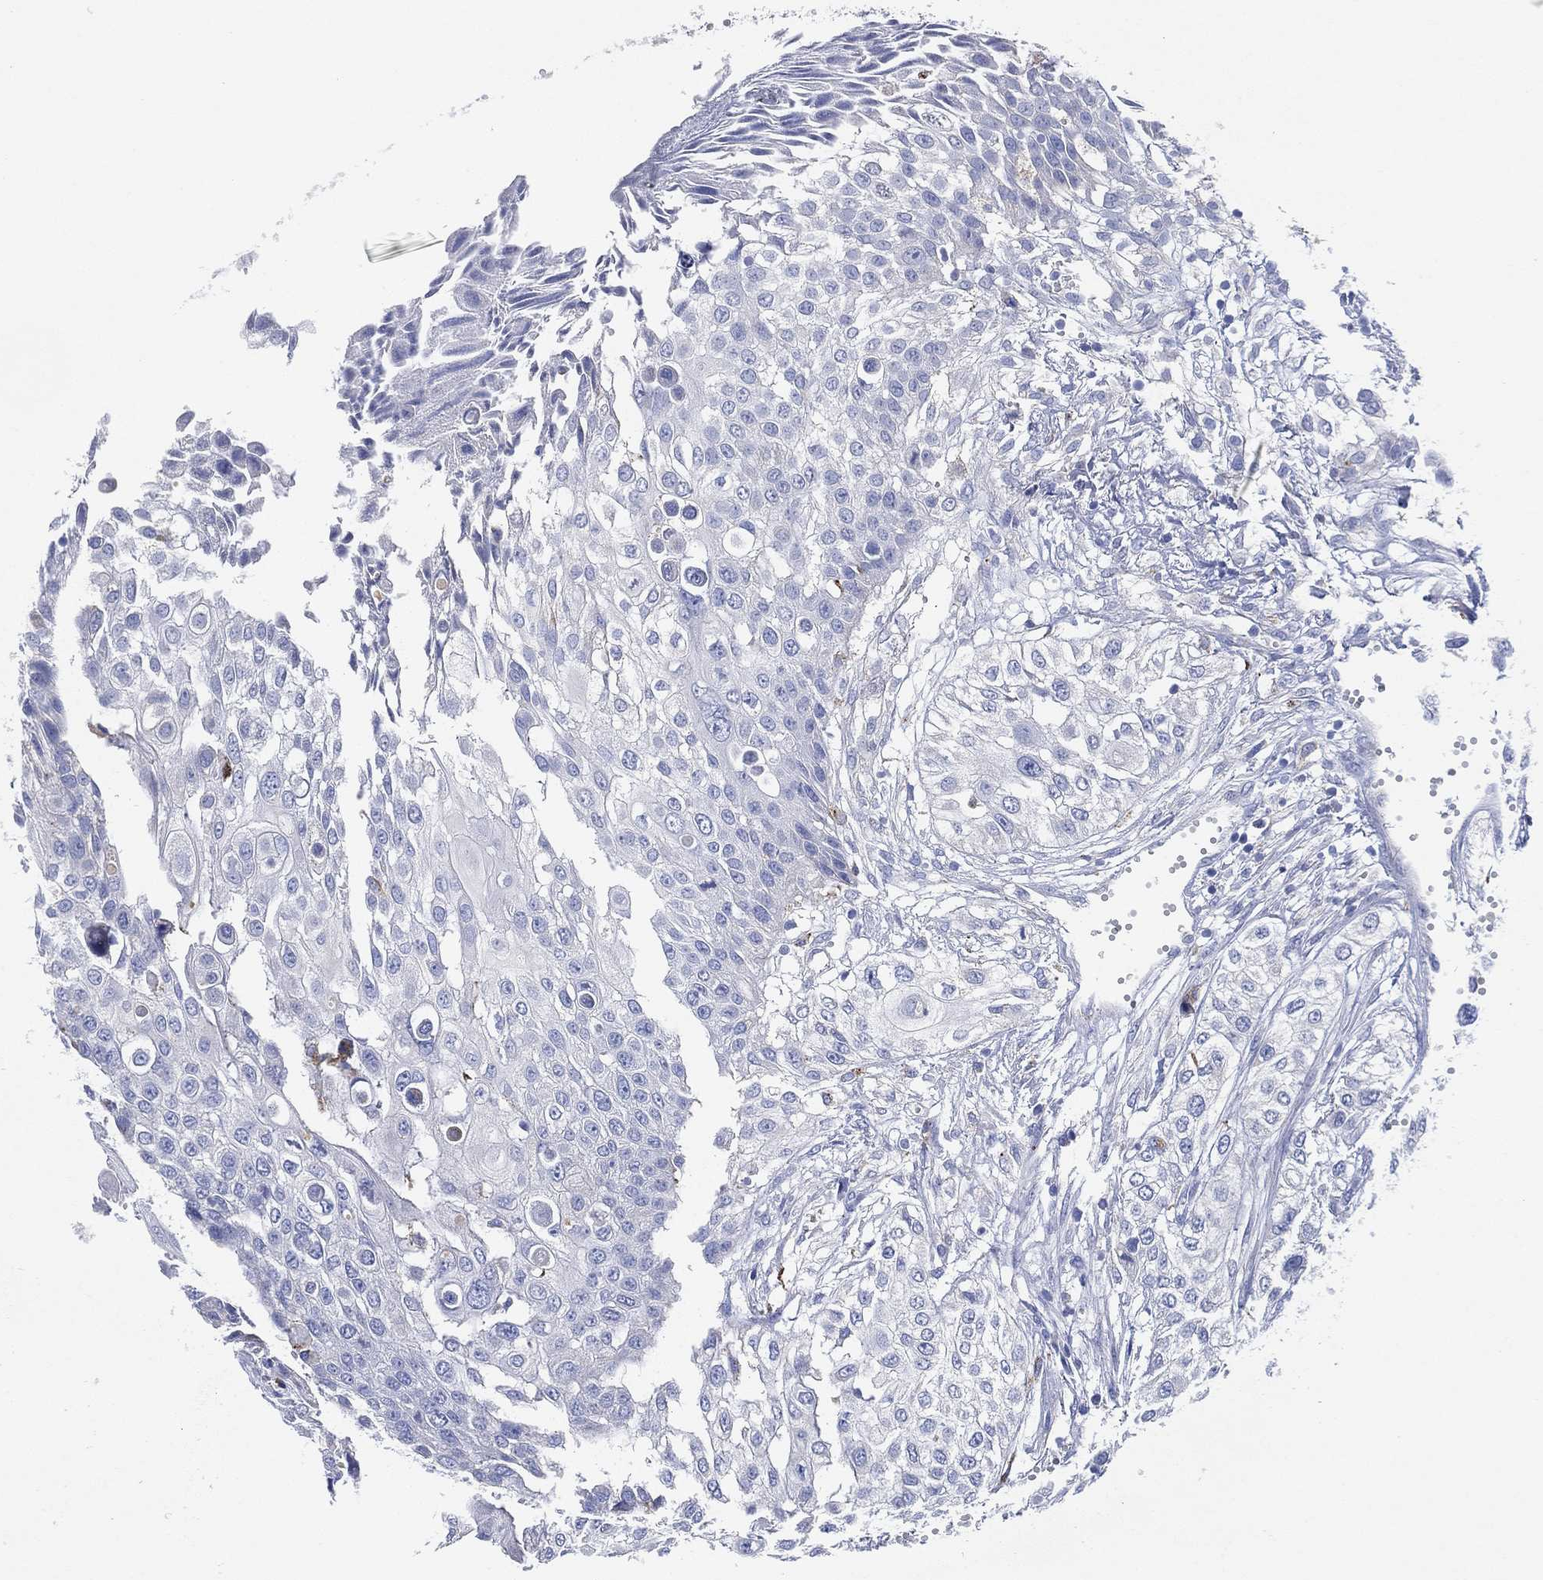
{"staining": {"intensity": "negative", "quantity": "none", "location": "none"}, "tissue": "urothelial cancer", "cell_type": "Tumor cells", "image_type": "cancer", "snomed": [{"axis": "morphology", "description": "Urothelial carcinoma, High grade"}, {"axis": "topography", "description": "Urinary bladder"}], "caption": "Tumor cells show no significant protein expression in urothelial cancer.", "gene": "GALNS", "patient": {"sex": "female", "age": 79}}